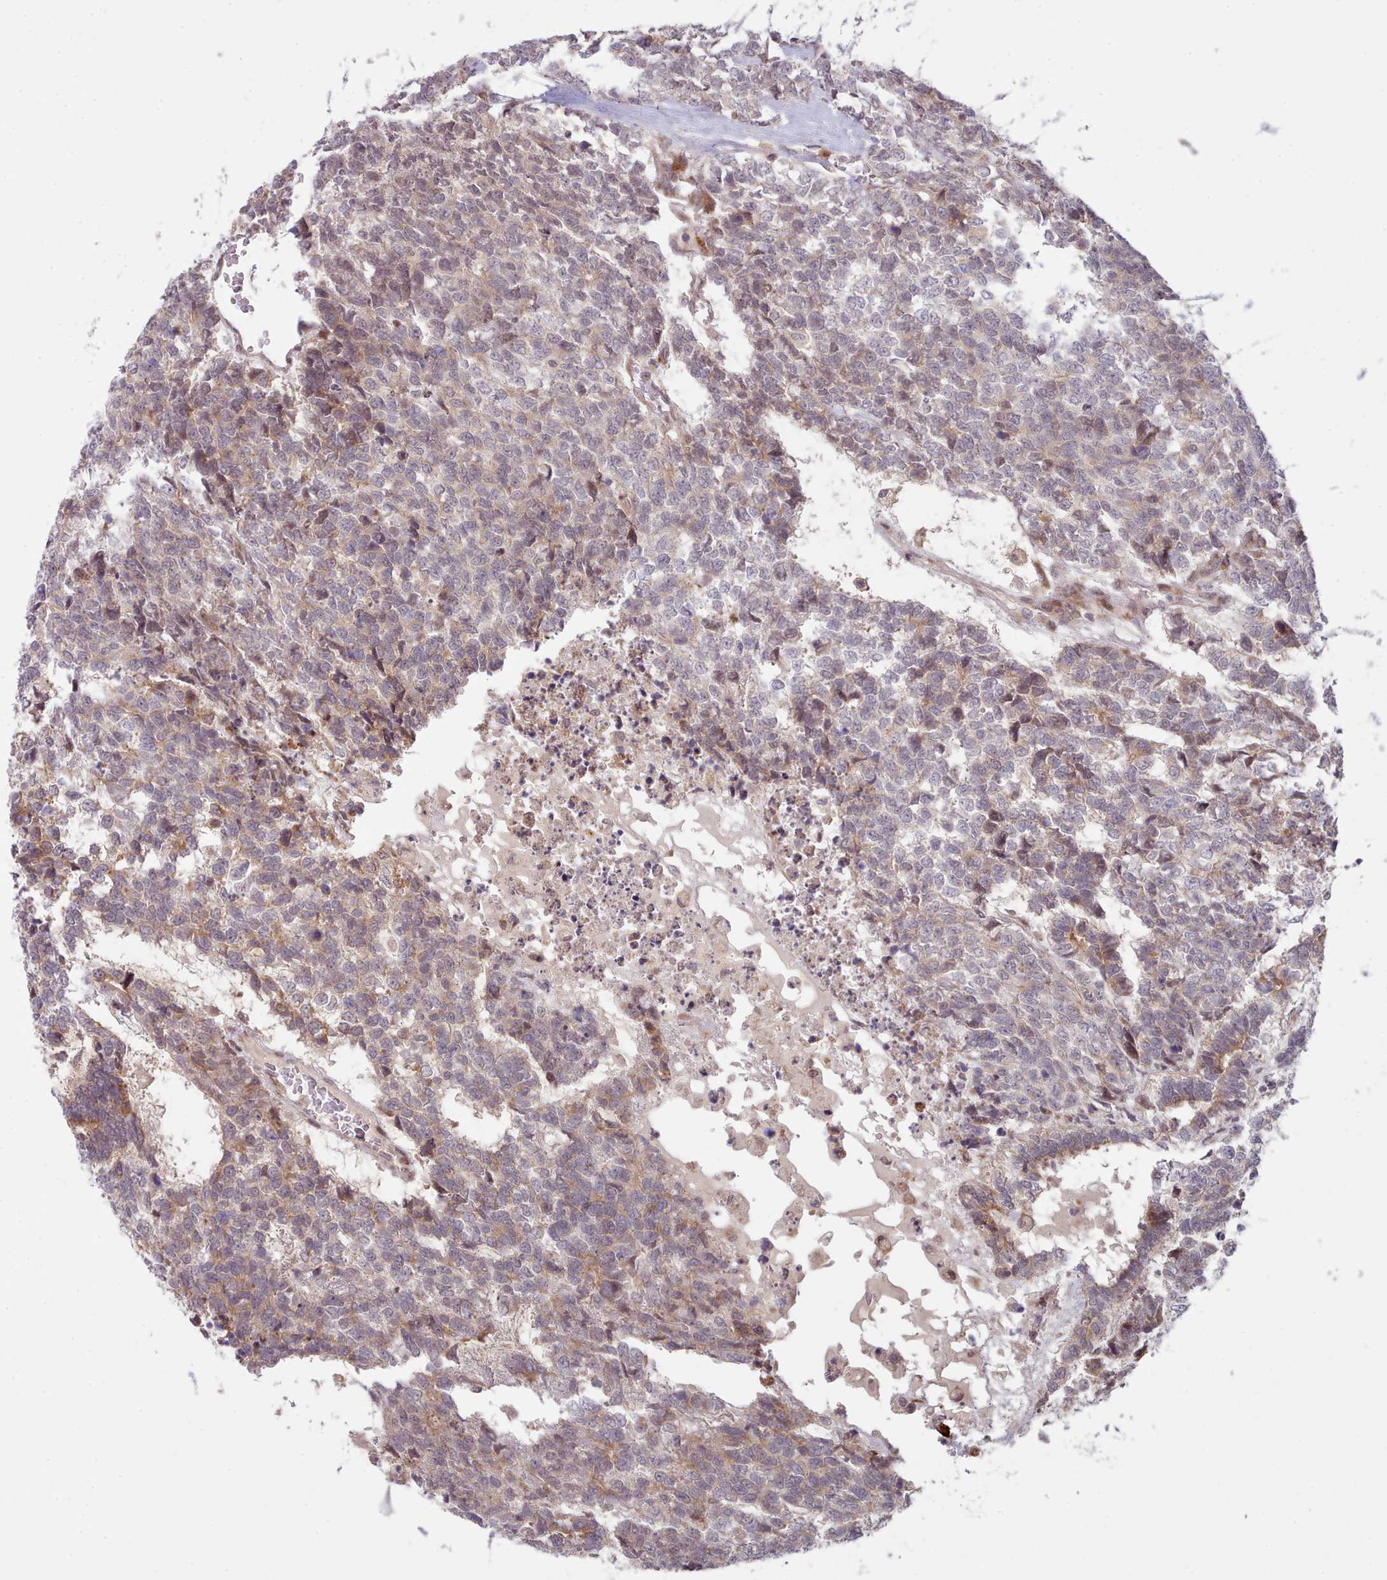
{"staining": {"intensity": "weak", "quantity": "25%-75%", "location": "cytoplasmic/membranous"}, "tissue": "testis cancer", "cell_type": "Tumor cells", "image_type": "cancer", "snomed": [{"axis": "morphology", "description": "Carcinoma, Embryonal, NOS"}, {"axis": "topography", "description": "Testis"}], "caption": "Protein staining of embryonal carcinoma (testis) tissue reveals weak cytoplasmic/membranous expression in approximately 25%-75% of tumor cells.", "gene": "TRIM26", "patient": {"sex": "male", "age": 23}}